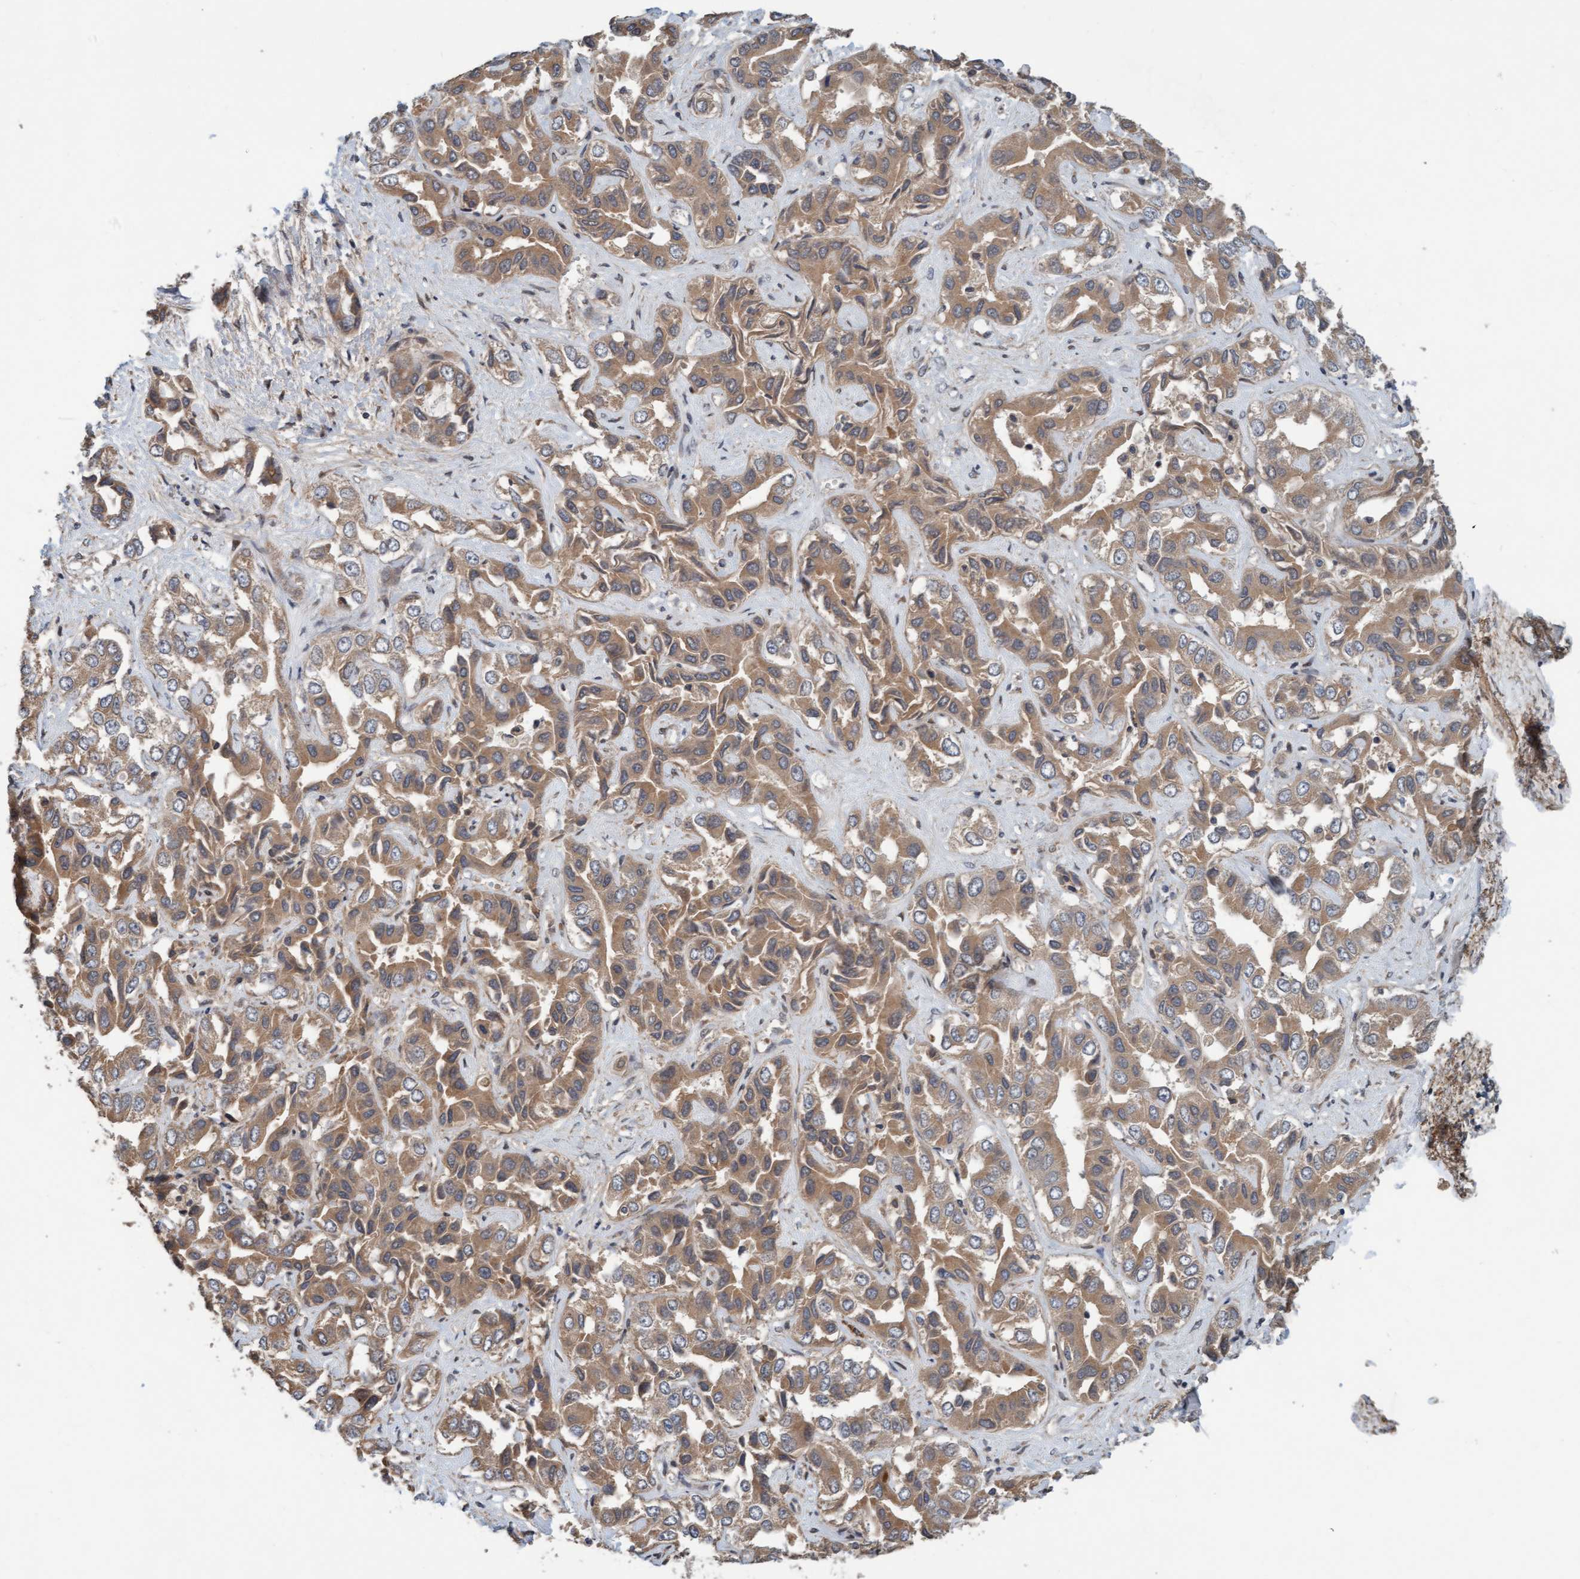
{"staining": {"intensity": "moderate", "quantity": ">75%", "location": "cytoplasmic/membranous"}, "tissue": "liver cancer", "cell_type": "Tumor cells", "image_type": "cancer", "snomed": [{"axis": "morphology", "description": "Cholangiocarcinoma"}, {"axis": "topography", "description": "Liver"}], "caption": "Protein expression analysis of cholangiocarcinoma (liver) displays moderate cytoplasmic/membranous staining in approximately >75% of tumor cells. The staining is performed using DAB (3,3'-diaminobenzidine) brown chromogen to label protein expression. The nuclei are counter-stained blue using hematoxylin.", "gene": "MLXIP", "patient": {"sex": "female", "age": 52}}